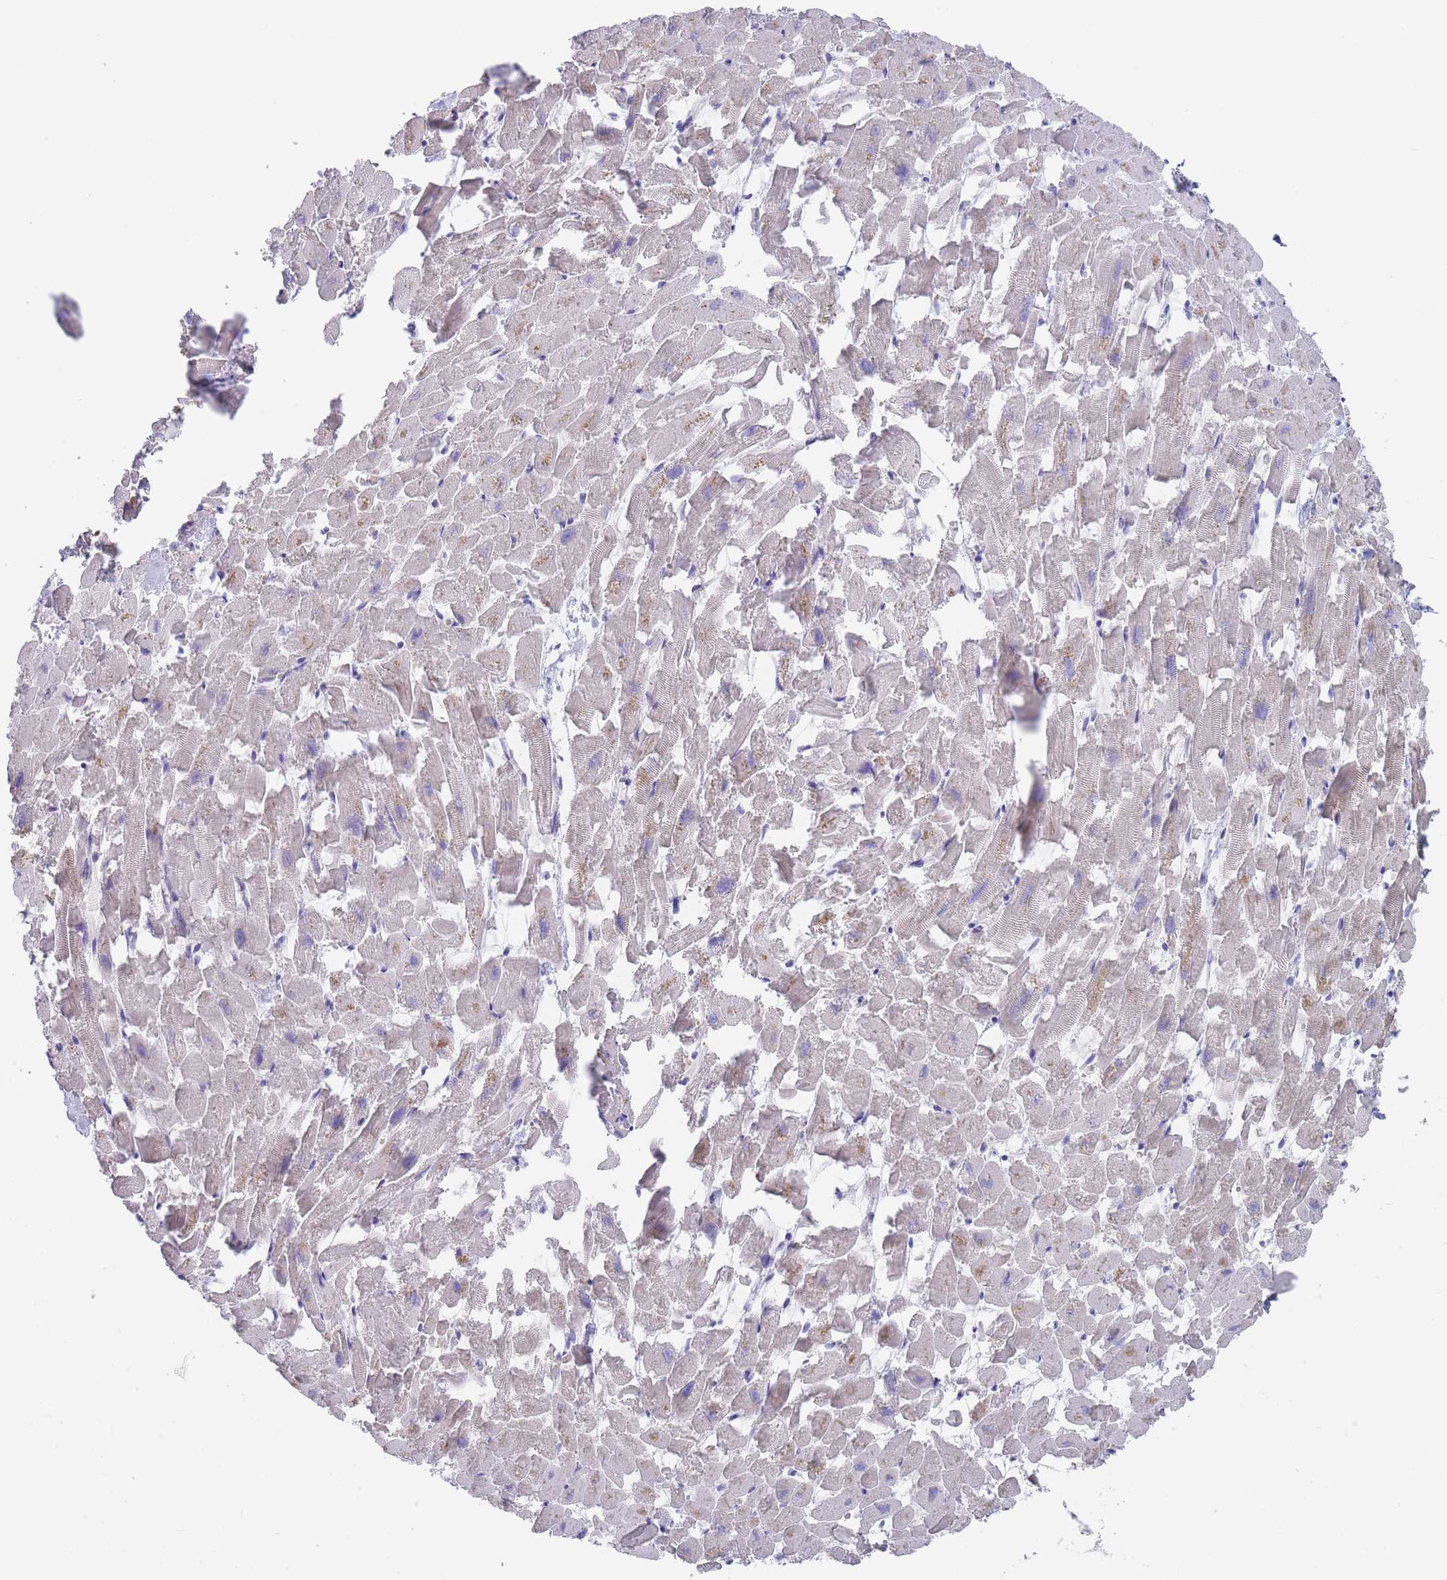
{"staining": {"intensity": "weak", "quantity": "<25%", "location": "cytoplasmic/membranous"}, "tissue": "heart muscle", "cell_type": "Cardiomyocytes", "image_type": "normal", "snomed": [{"axis": "morphology", "description": "Normal tissue, NOS"}, {"axis": "topography", "description": "Heart"}], "caption": "The photomicrograph displays no staining of cardiomyocytes in normal heart muscle.", "gene": "SCCPDH", "patient": {"sex": "female", "age": 64}}